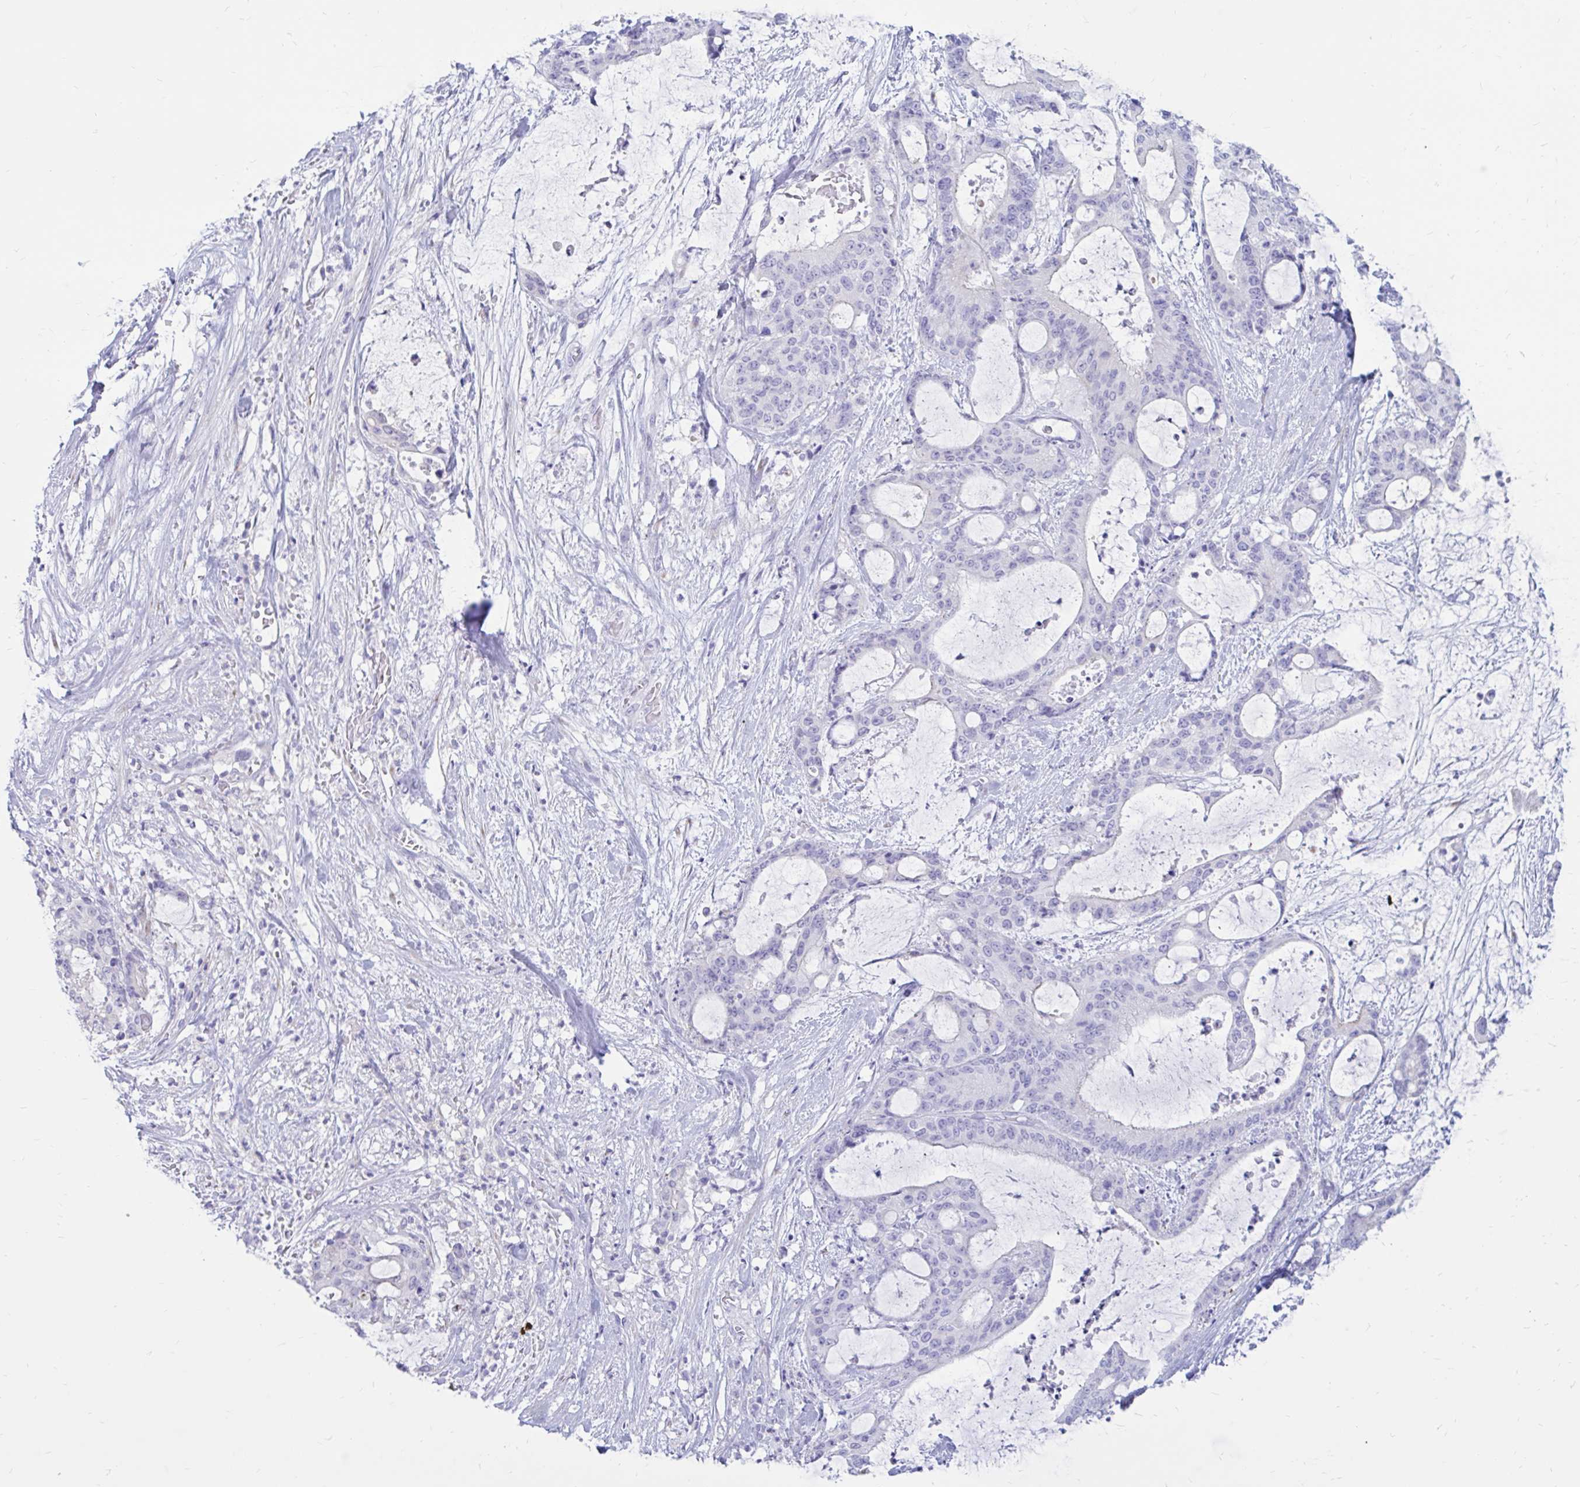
{"staining": {"intensity": "negative", "quantity": "none", "location": "none"}, "tissue": "liver cancer", "cell_type": "Tumor cells", "image_type": "cancer", "snomed": [{"axis": "morphology", "description": "Normal tissue, NOS"}, {"axis": "morphology", "description": "Cholangiocarcinoma"}, {"axis": "topography", "description": "Liver"}, {"axis": "topography", "description": "Peripheral nerve tissue"}], "caption": "An image of liver cancer stained for a protein reveals no brown staining in tumor cells.", "gene": "IGSF5", "patient": {"sex": "female", "age": 73}}